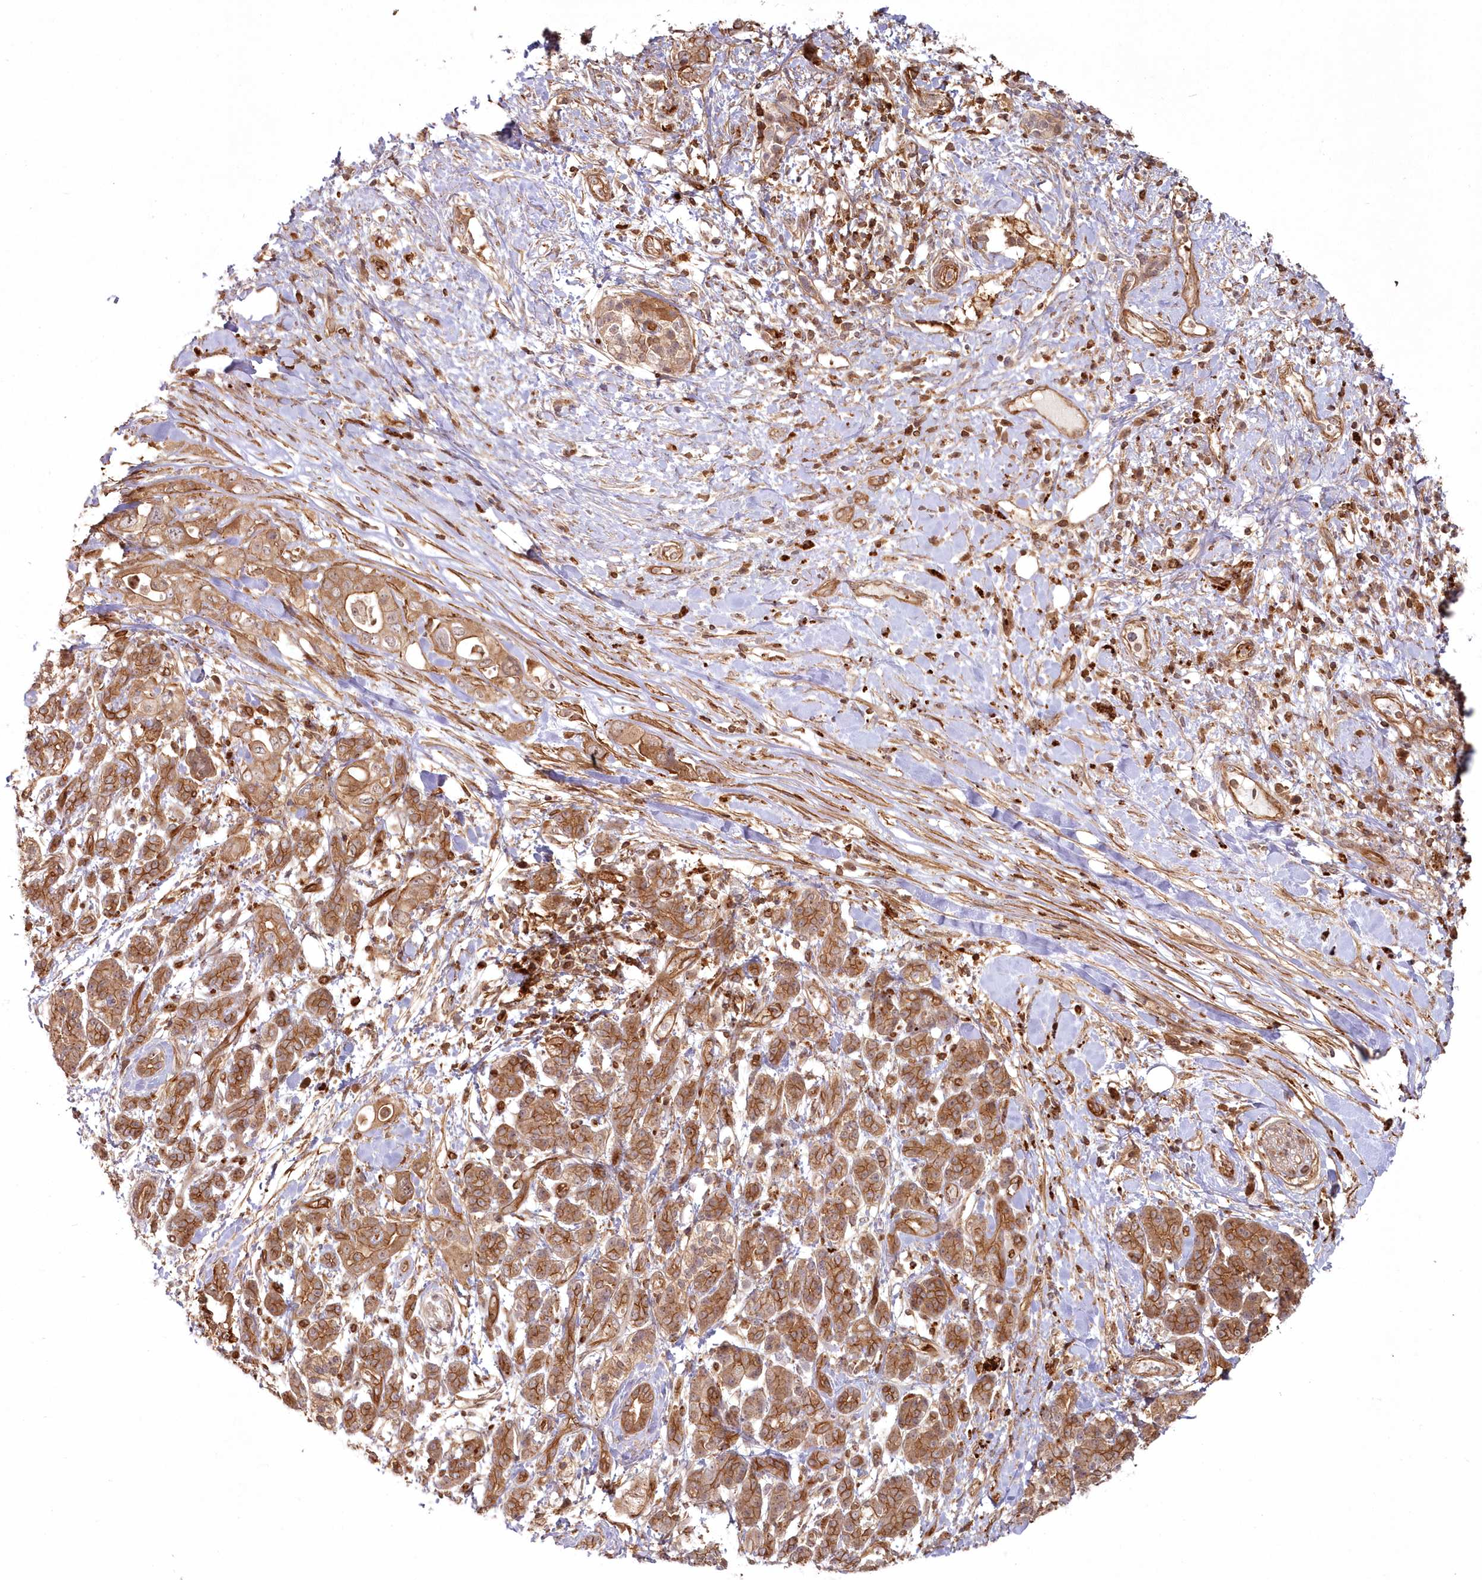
{"staining": {"intensity": "moderate", "quantity": ">75%", "location": "cytoplasmic/membranous"}, "tissue": "pancreatic cancer", "cell_type": "Tumor cells", "image_type": "cancer", "snomed": [{"axis": "morphology", "description": "Adenocarcinoma, NOS"}, {"axis": "topography", "description": "Pancreas"}], "caption": "Immunohistochemistry (DAB (3,3'-diaminobenzidine)) staining of pancreatic adenocarcinoma demonstrates moderate cytoplasmic/membranous protein expression in approximately >75% of tumor cells.", "gene": "RGCC", "patient": {"sex": "female", "age": 56}}